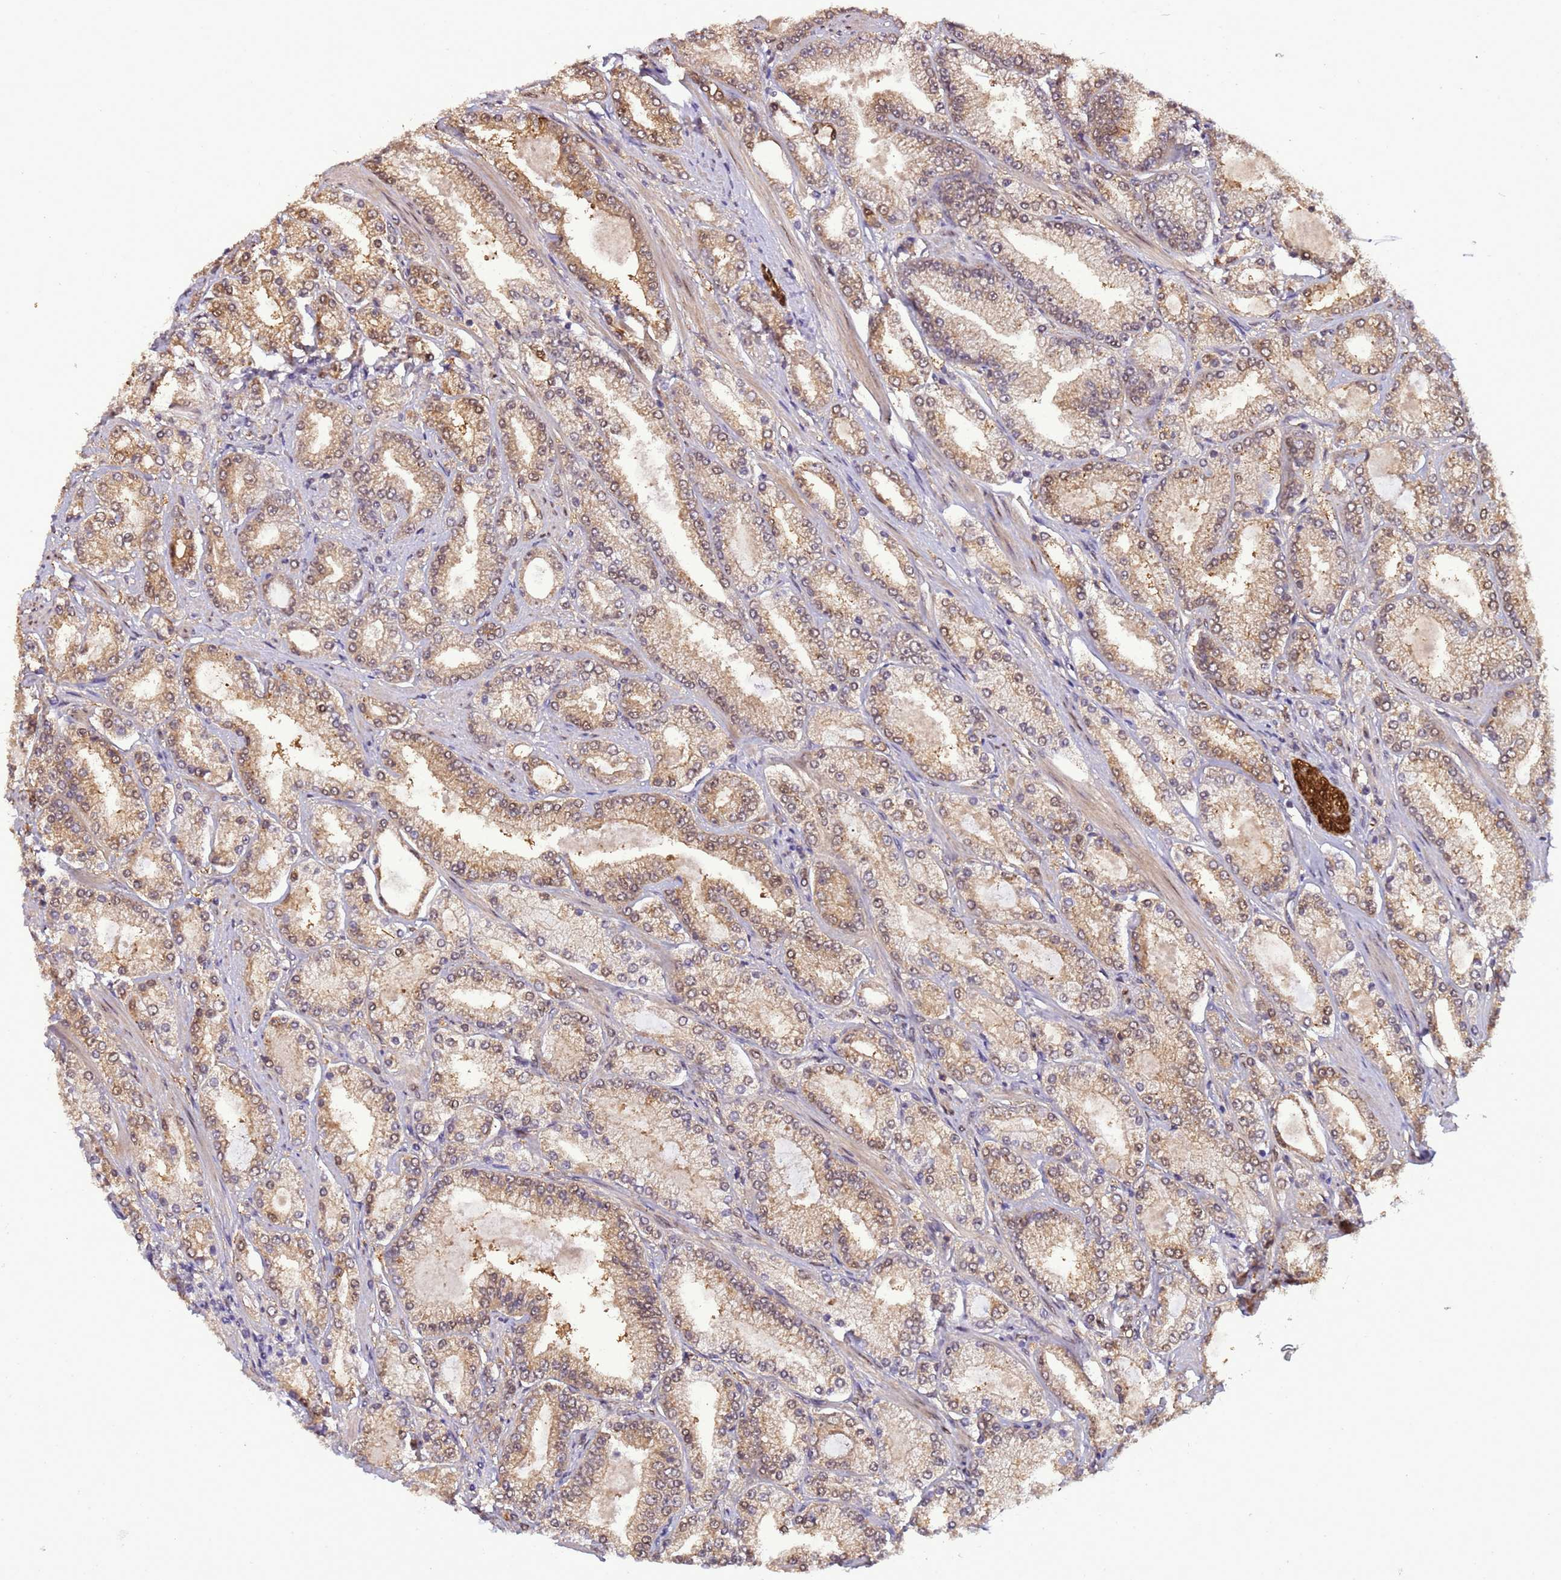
{"staining": {"intensity": "moderate", "quantity": ">75%", "location": "cytoplasmic/membranous,nuclear"}, "tissue": "prostate cancer", "cell_type": "Tumor cells", "image_type": "cancer", "snomed": [{"axis": "morphology", "description": "Adenocarcinoma, High grade"}, {"axis": "topography", "description": "Prostate"}], "caption": "Prostate adenocarcinoma (high-grade) was stained to show a protein in brown. There is medium levels of moderate cytoplasmic/membranous and nuclear positivity in approximately >75% of tumor cells.", "gene": "ZBTB5", "patient": {"sex": "male", "age": 68}}